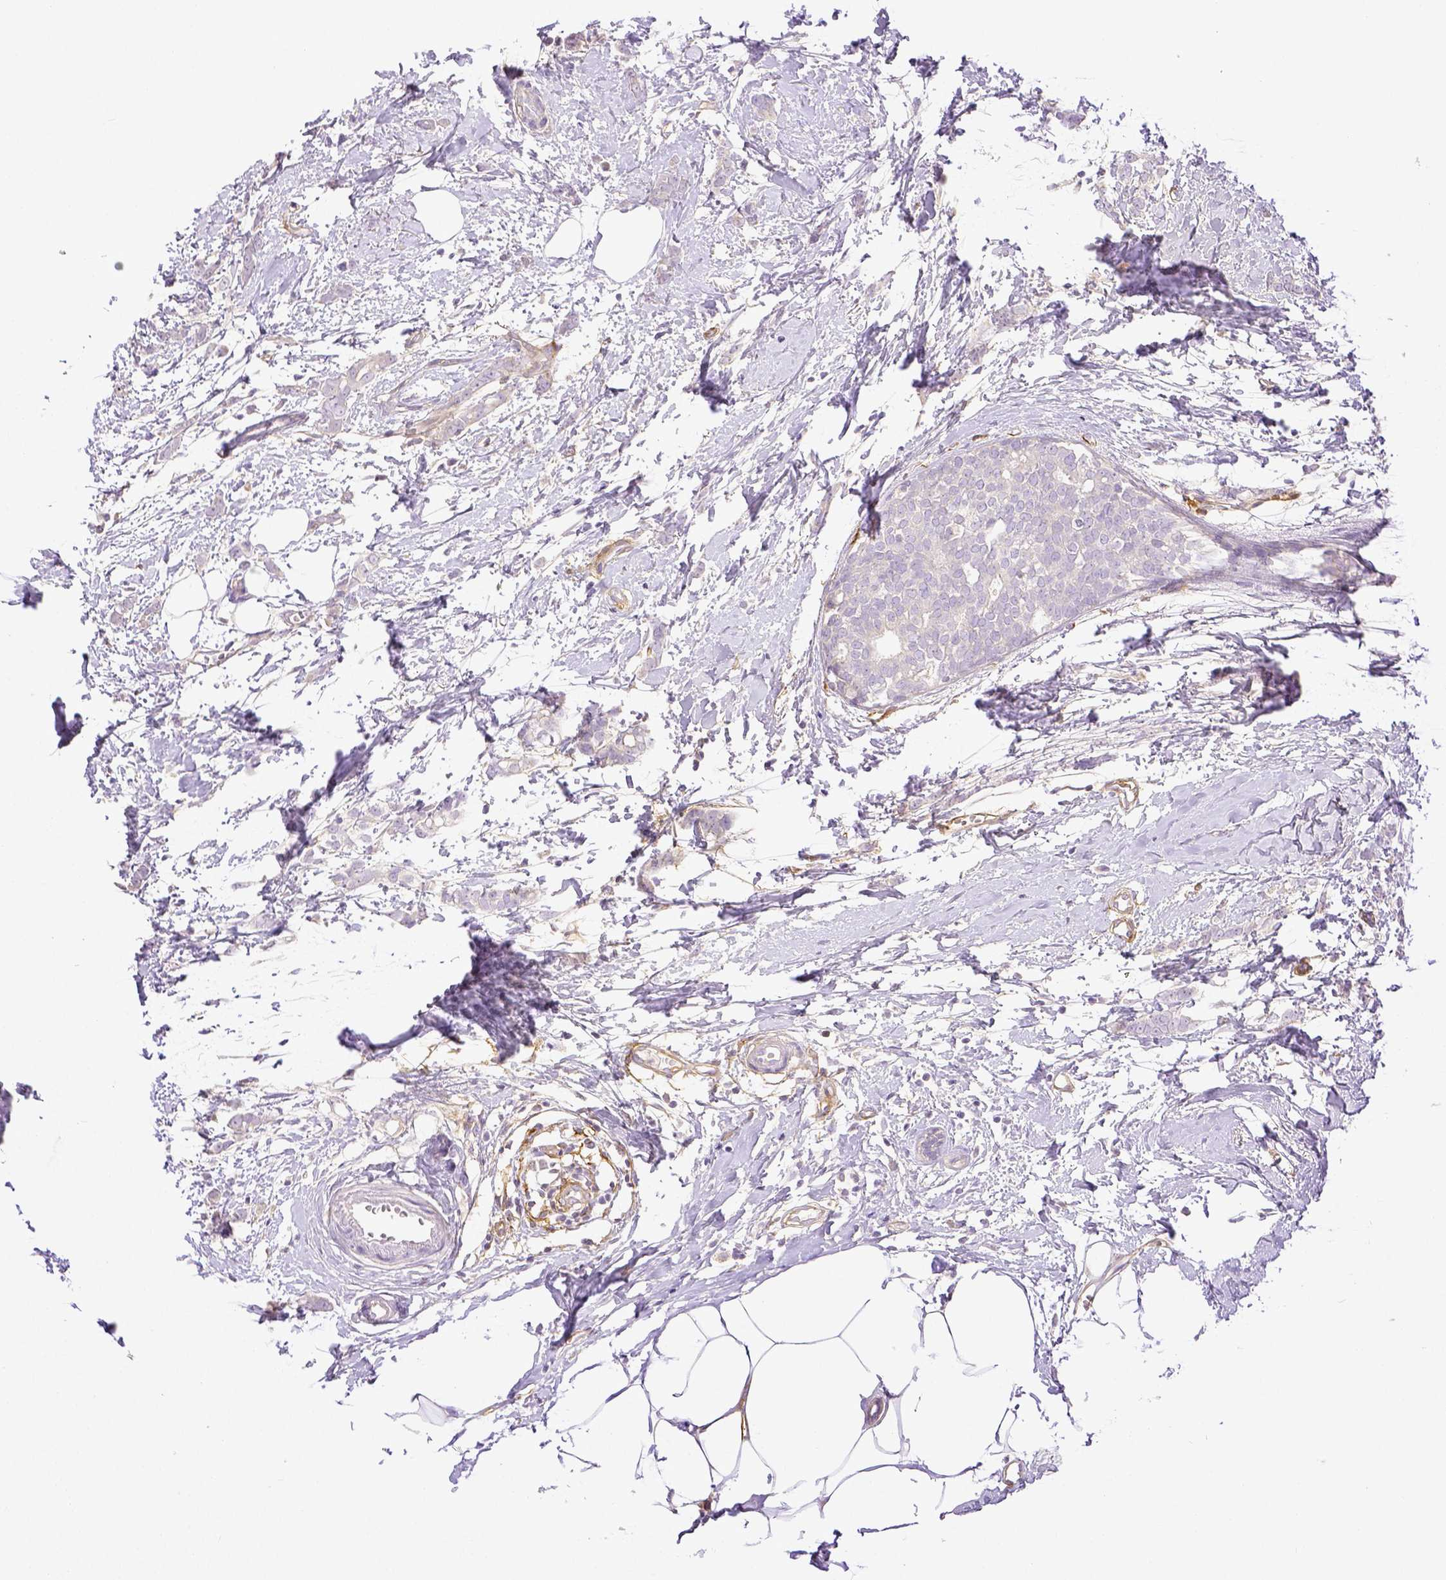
{"staining": {"intensity": "negative", "quantity": "none", "location": "none"}, "tissue": "breast cancer", "cell_type": "Tumor cells", "image_type": "cancer", "snomed": [{"axis": "morphology", "description": "Duct carcinoma"}, {"axis": "topography", "description": "Breast"}], "caption": "Immunohistochemical staining of human intraductal carcinoma (breast) displays no significant expression in tumor cells.", "gene": "THY1", "patient": {"sex": "female", "age": 40}}